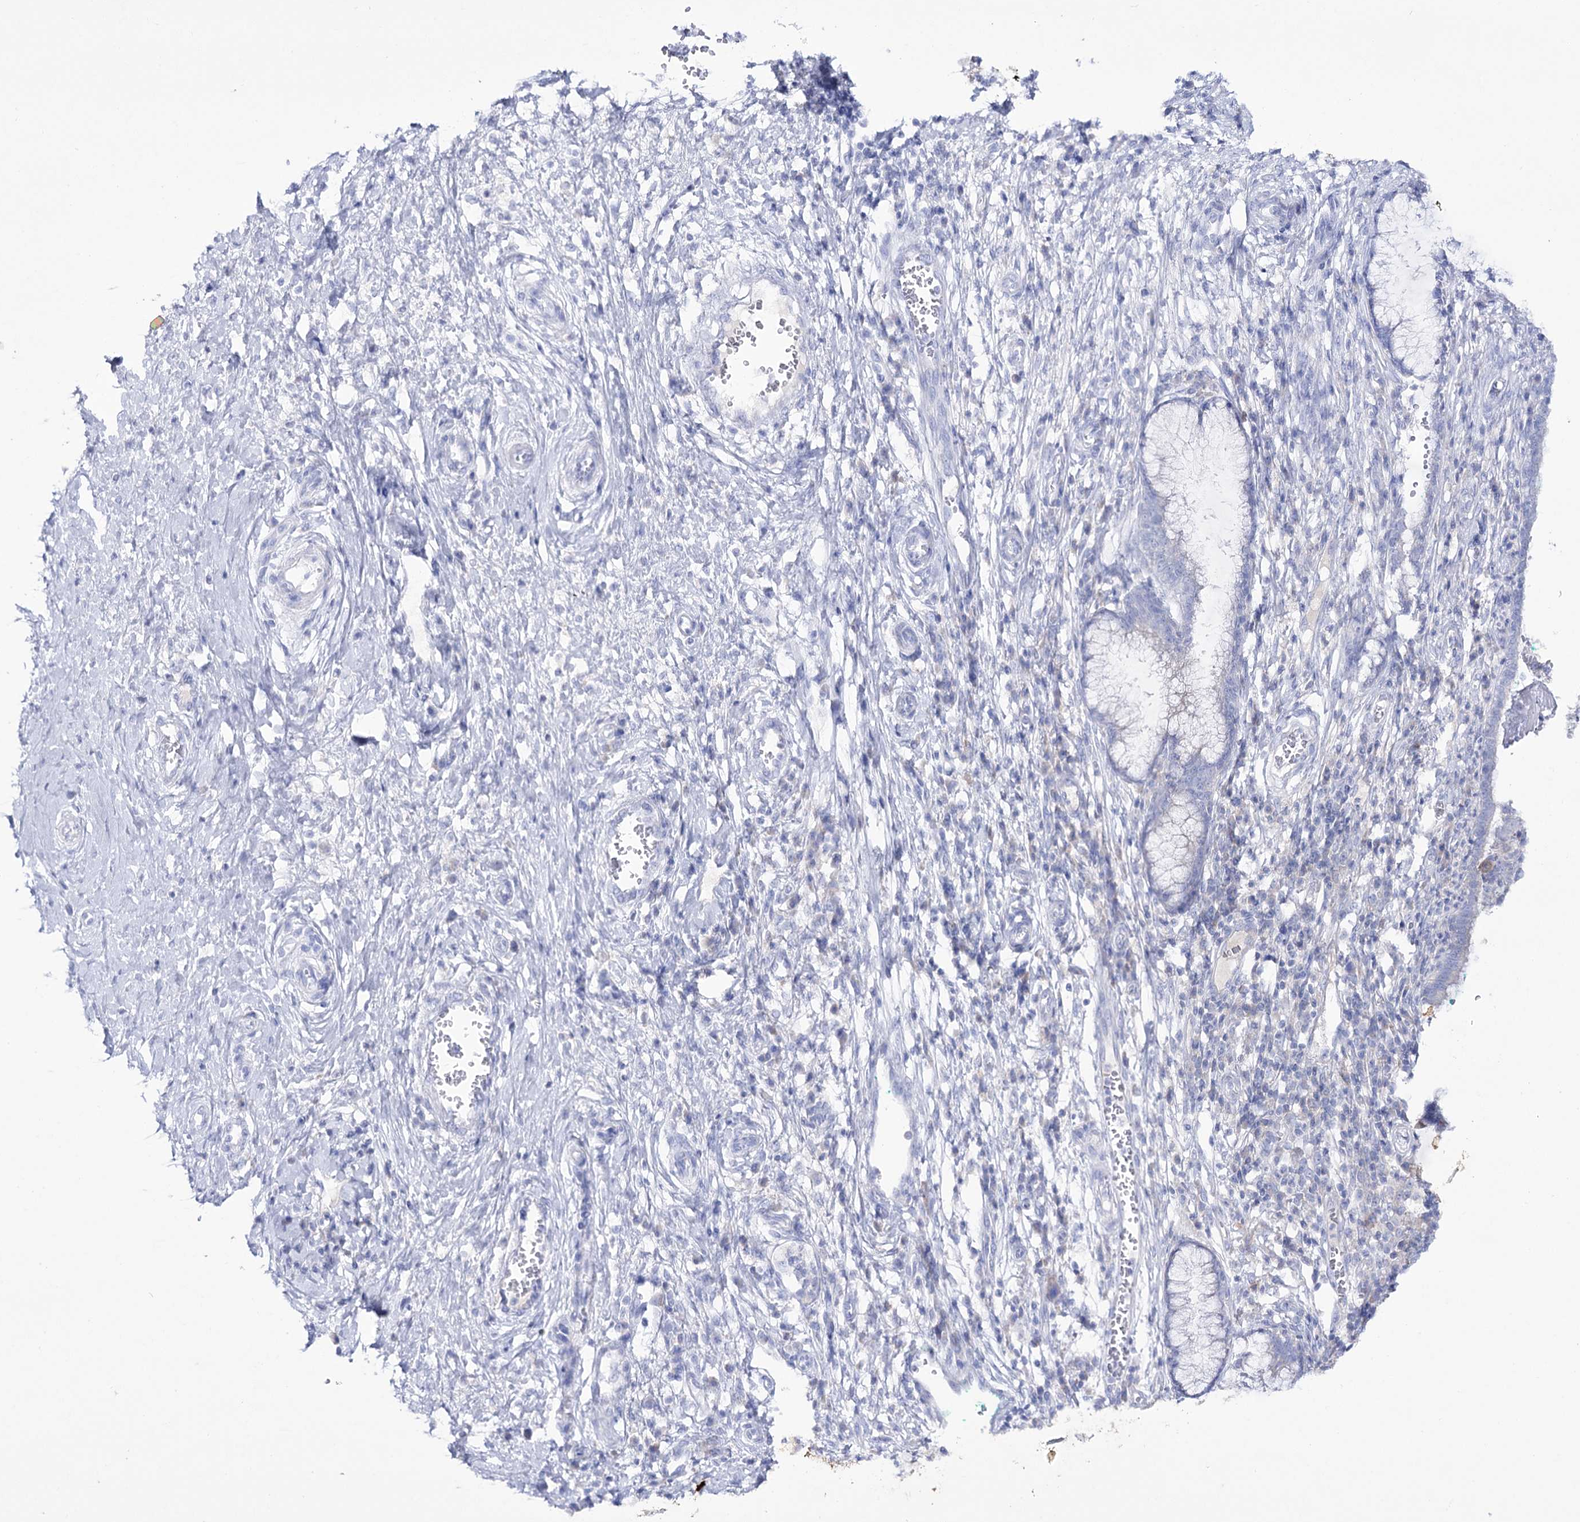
{"staining": {"intensity": "negative", "quantity": "none", "location": "none"}, "tissue": "cervix", "cell_type": "Glandular cells", "image_type": "normal", "snomed": [{"axis": "morphology", "description": "Normal tissue, NOS"}, {"axis": "morphology", "description": "Adenocarcinoma, NOS"}, {"axis": "topography", "description": "Cervix"}], "caption": "Glandular cells show no significant protein staining in benign cervix. (DAB immunohistochemistry (IHC), high magnification).", "gene": "NAGLU", "patient": {"sex": "female", "age": 29}}